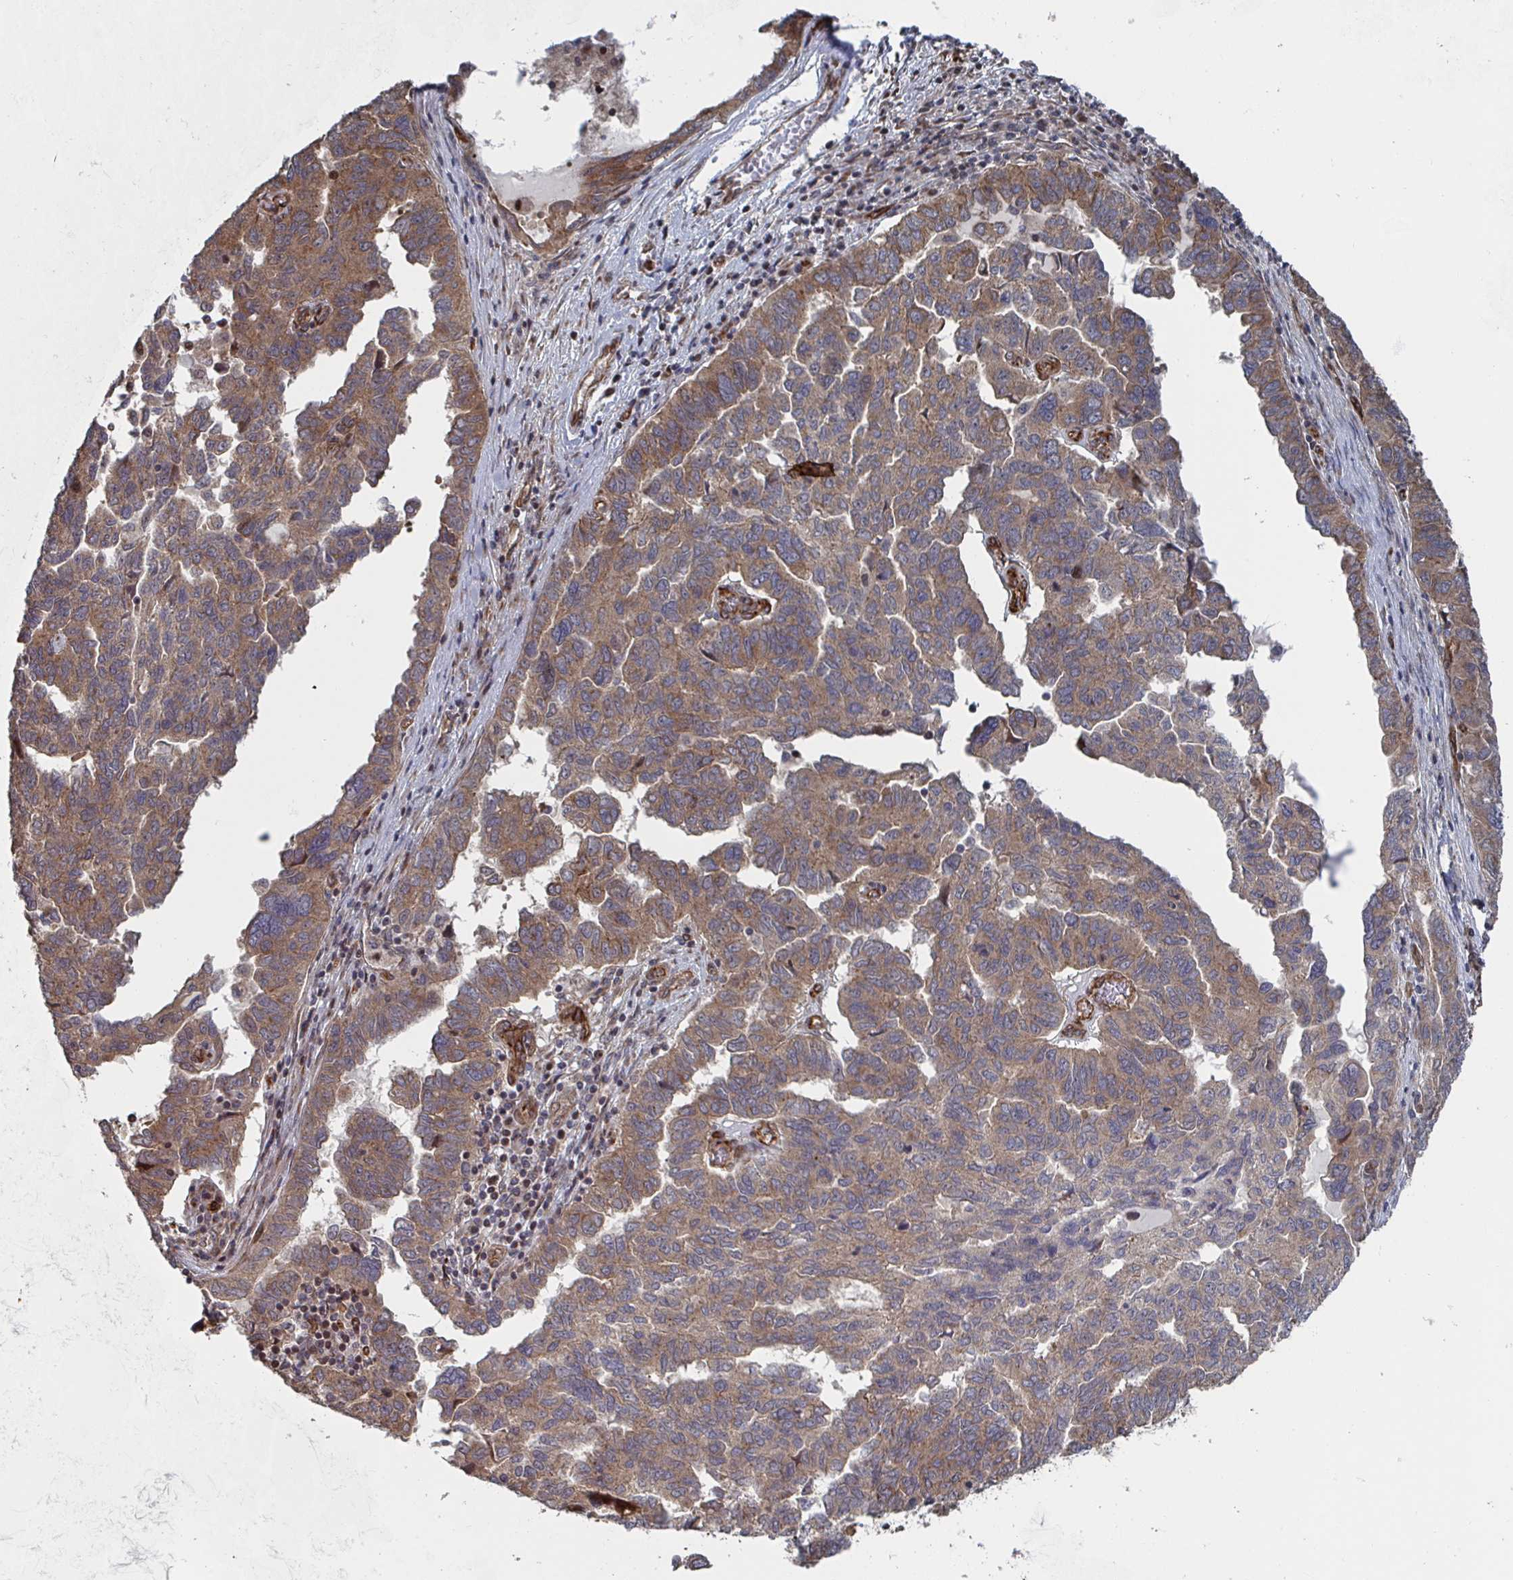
{"staining": {"intensity": "weak", "quantity": ">75%", "location": "cytoplasmic/membranous"}, "tissue": "ovarian cancer", "cell_type": "Tumor cells", "image_type": "cancer", "snomed": [{"axis": "morphology", "description": "Cystadenocarcinoma, serous, NOS"}, {"axis": "topography", "description": "Ovary"}], "caption": "A photomicrograph showing weak cytoplasmic/membranous expression in about >75% of tumor cells in serous cystadenocarcinoma (ovarian), as visualized by brown immunohistochemical staining.", "gene": "DVL3", "patient": {"sex": "female", "age": 64}}